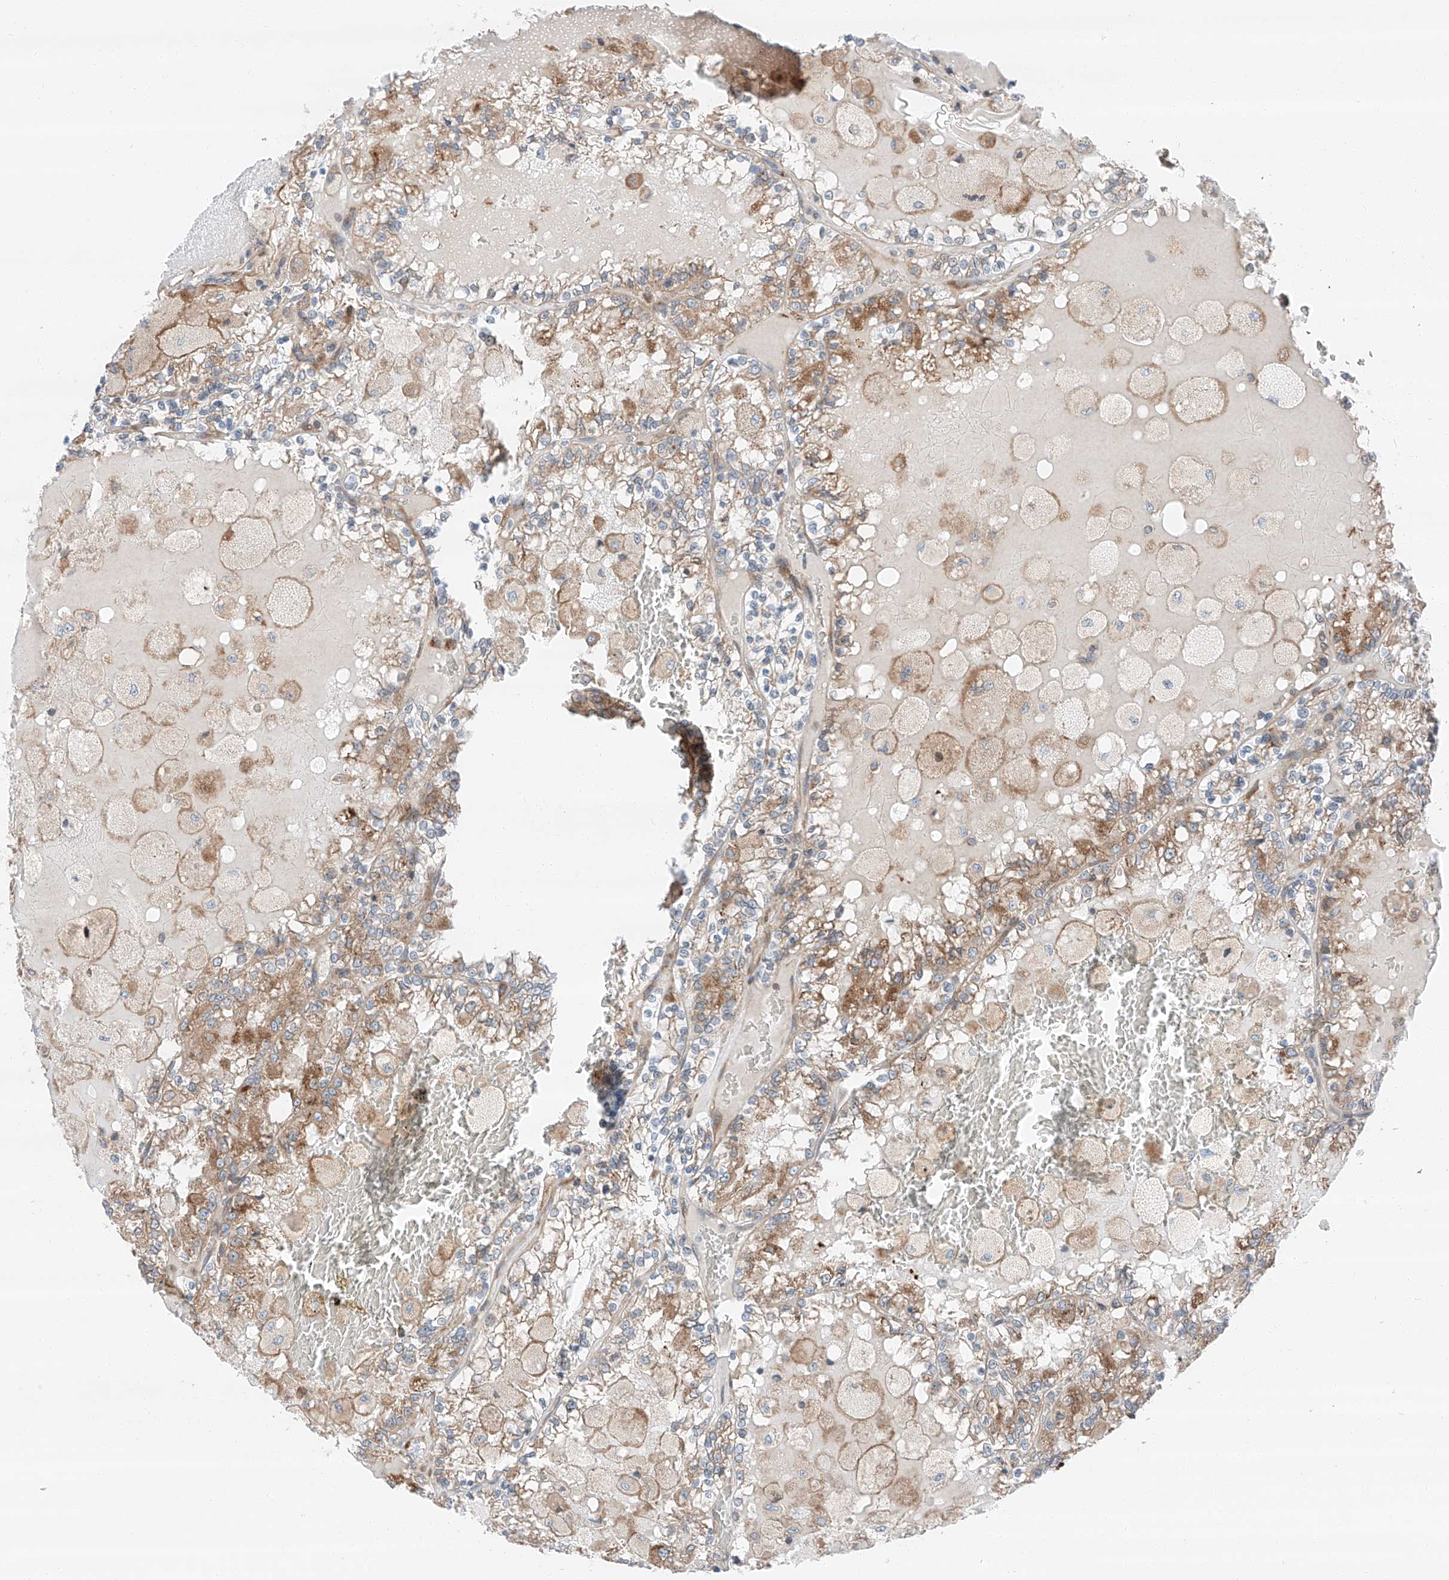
{"staining": {"intensity": "moderate", "quantity": "25%-75%", "location": "cytoplasmic/membranous"}, "tissue": "renal cancer", "cell_type": "Tumor cells", "image_type": "cancer", "snomed": [{"axis": "morphology", "description": "Adenocarcinoma, NOS"}, {"axis": "topography", "description": "Kidney"}], "caption": "Brown immunohistochemical staining in renal cancer exhibits moderate cytoplasmic/membranous expression in approximately 25%-75% of tumor cells. (Brightfield microscopy of DAB IHC at high magnification).", "gene": "ZC3H15", "patient": {"sex": "female", "age": 56}}